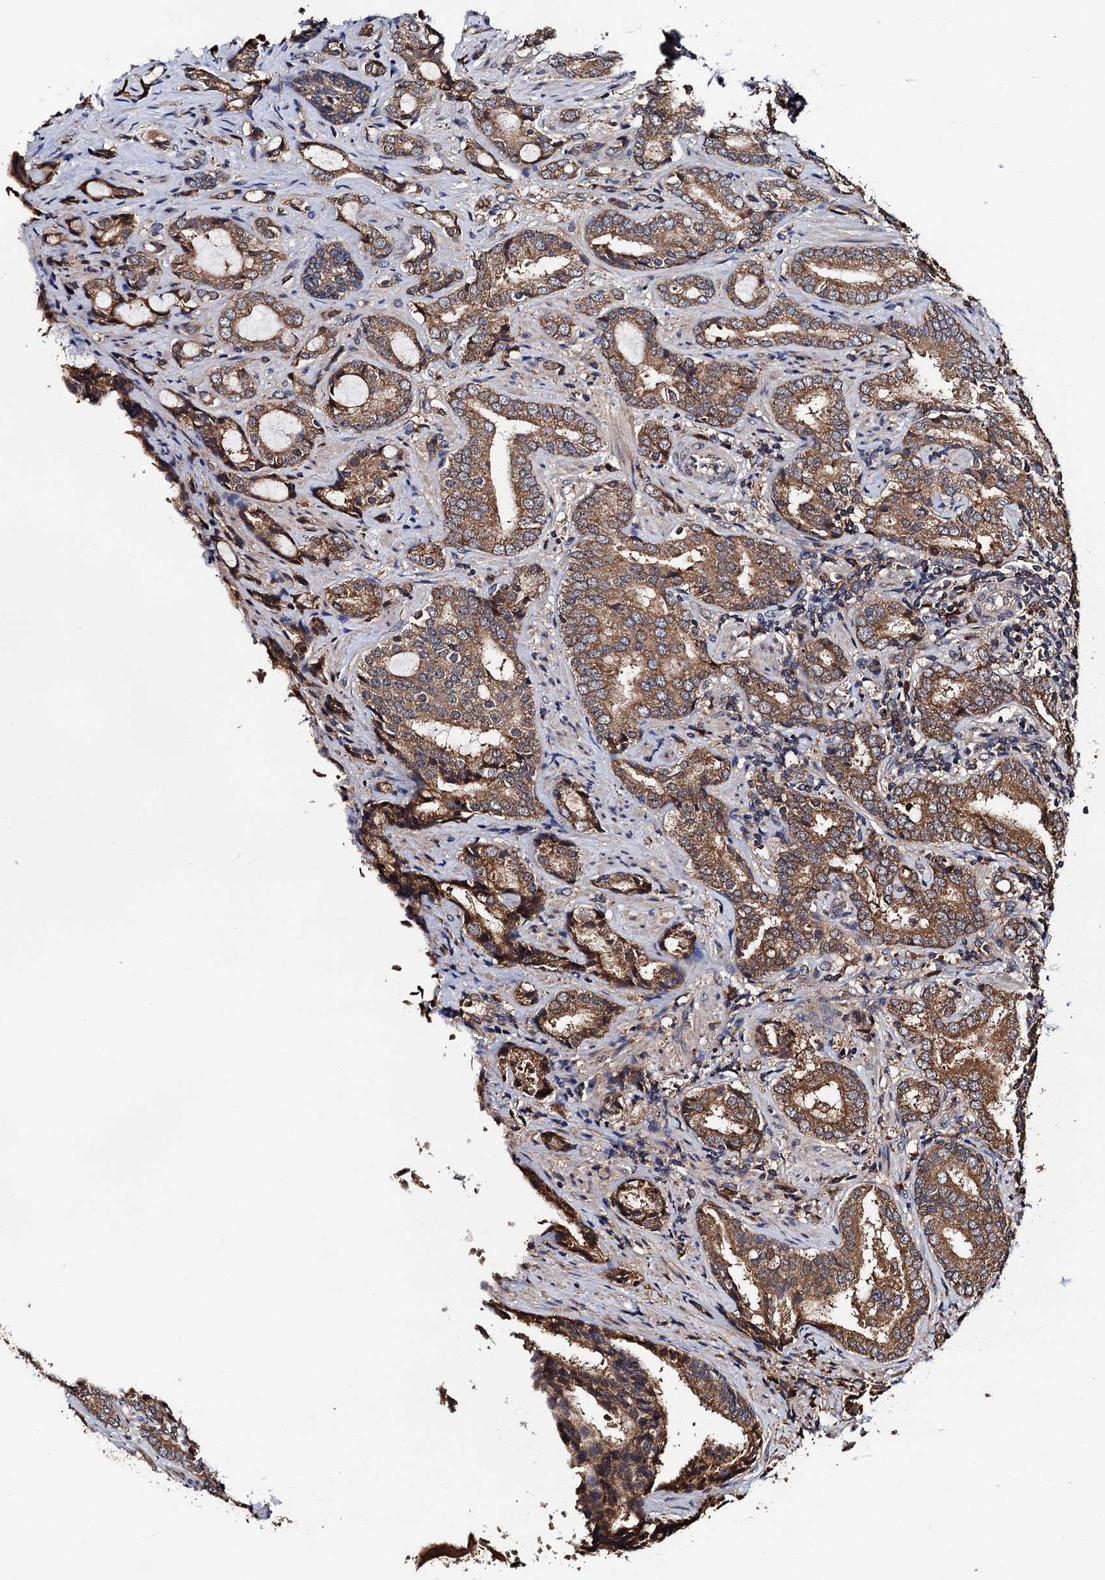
{"staining": {"intensity": "moderate", "quantity": ">75%", "location": "cytoplasmic/membranous"}, "tissue": "prostate cancer", "cell_type": "Tumor cells", "image_type": "cancer", "snomed": [{"axis": "morphology", "description": "Adenocarcinoma, High grade"}, {"axis": "topography", "description": "Prostate"}], "caption": "Prostate cancer stained for a protein (brown) reveals moderate cytoplasmic/membranous positive expression in approximately >75% of tumor cells.", "gene": "RGS11", "patient": {"sex": "male", "age": 63}}